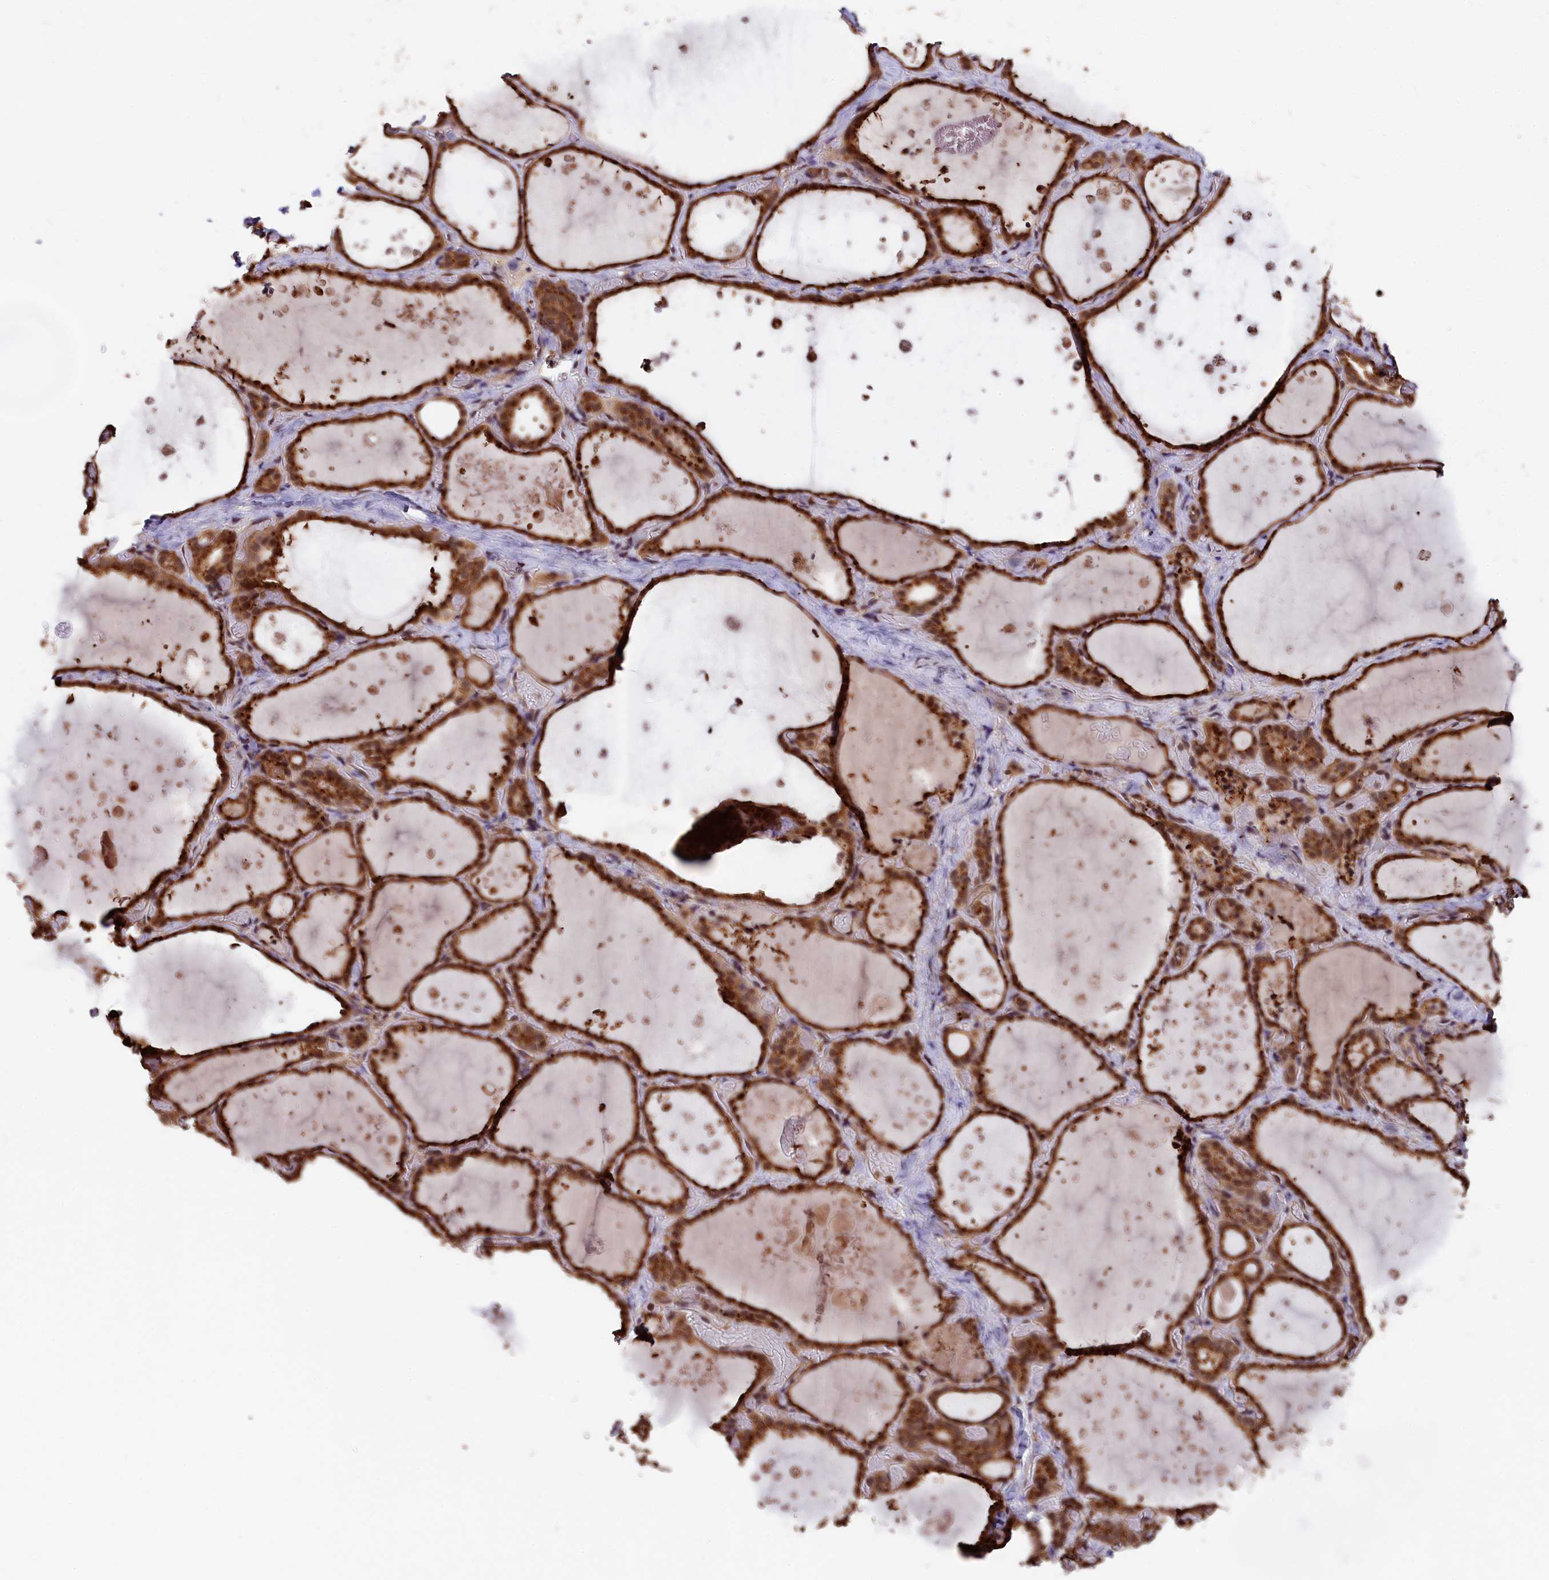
{"staining": {"intensity": "moderate", "quantity": ">75%", "location": "cytoplasmic/membranous,nuclear"}, "tissue": "thyroid gland", "cell_type": "Glandular cells", "image_type": "normal", "snomed": [{"axis": "morphology", "description": "Normal tissue, NOS"}, {"axis": "topography", "description": "Thyroid gland"}], "caption": "A high-resolution photomicrograph shows IHC staining of benign thyroid gland, which demonstrates moderate cytoplasmic/membranous,nuclear expression in approximately >75% of glandular cells. Nuclei are stained in blue.", "gene": "ADRM1", "patient": {"sex": "female", "age": 44}}